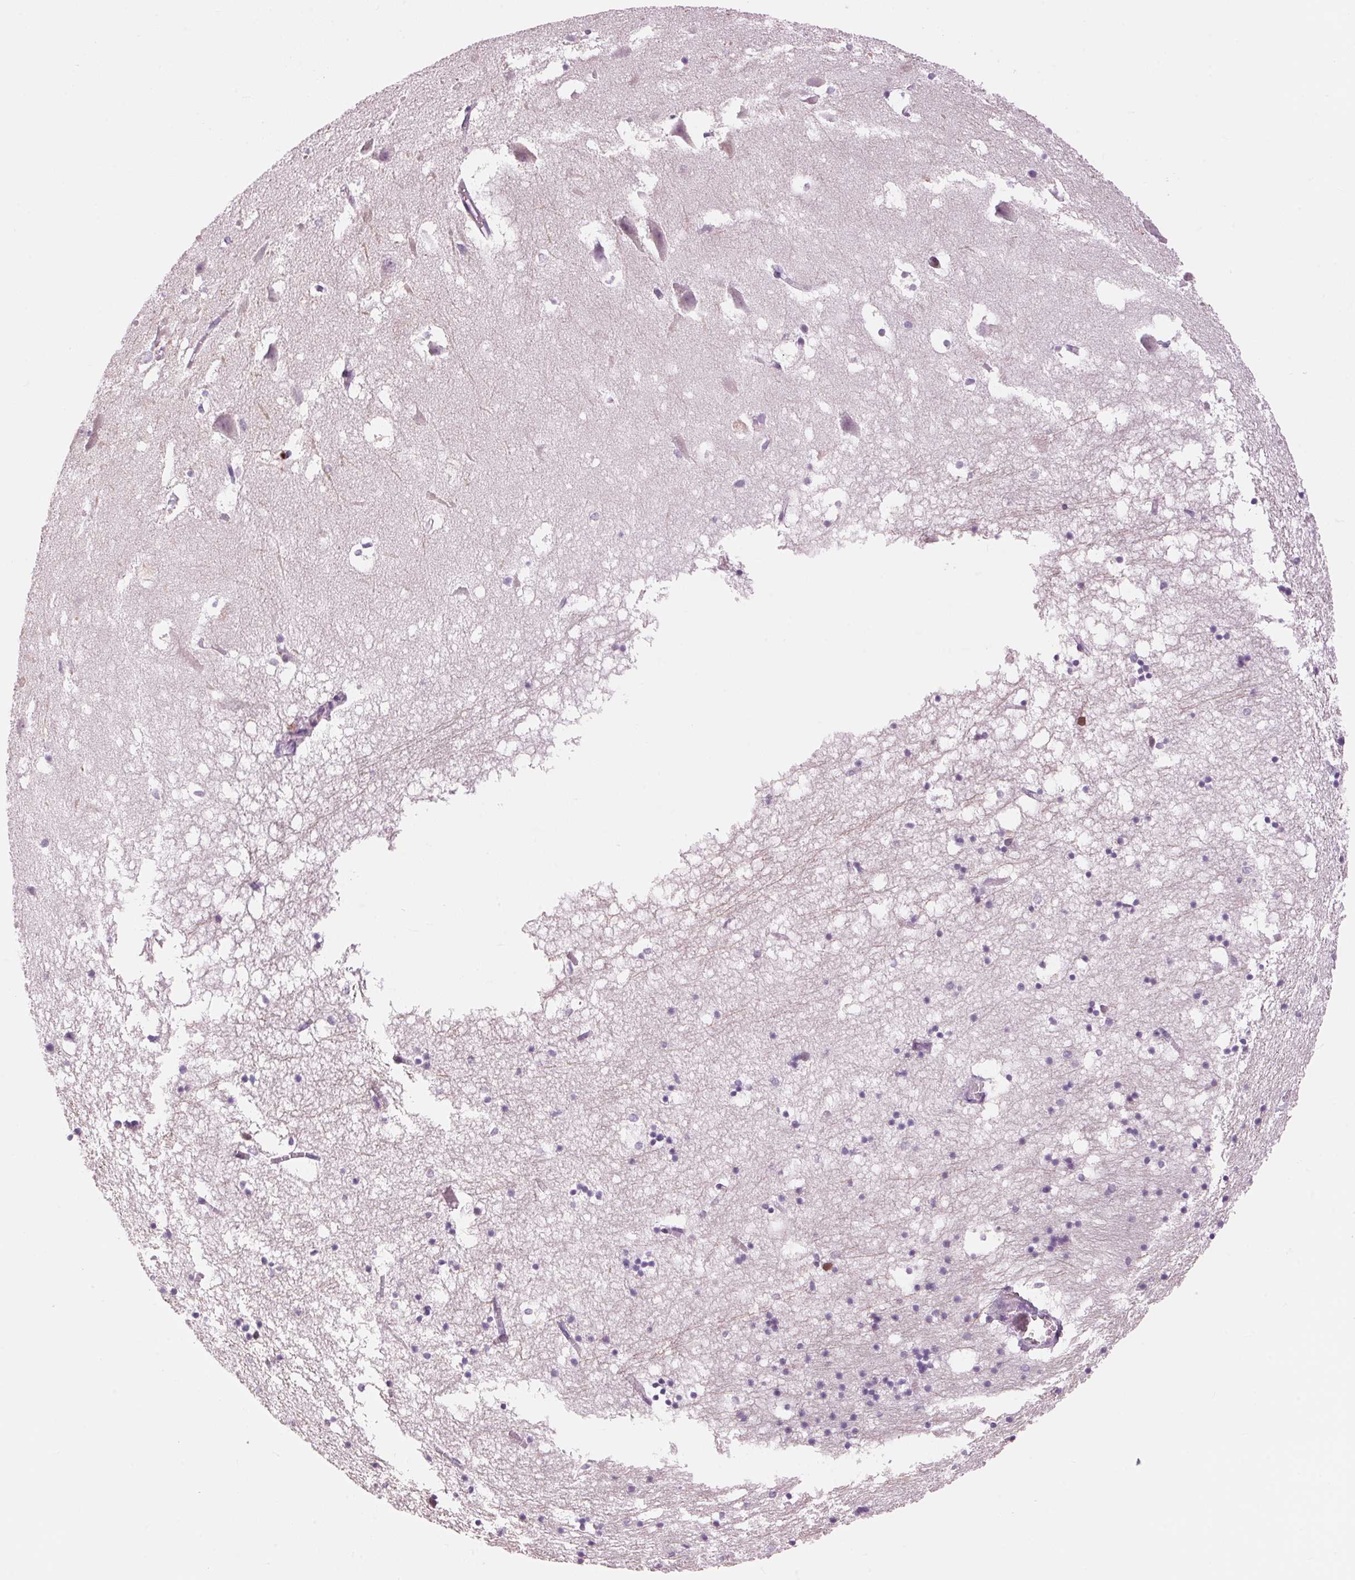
{"staining": {"intensity": "negative", "quantity": "none", "location": "none"}, "tissue": "hippocampus", "cell_type": "Glial cells", "image_type": "normal", "snomed": [{"axis": "morphology", "description": "Normal tissue, NOS"}, {"axis": "topography", "description": "Hippocampus"}], "caption": "Histopathology image shows no protein expression in glial cells of normal hippocampus.", "gene": "KLK7", "patient": {"sex": "male", "age": 58}}